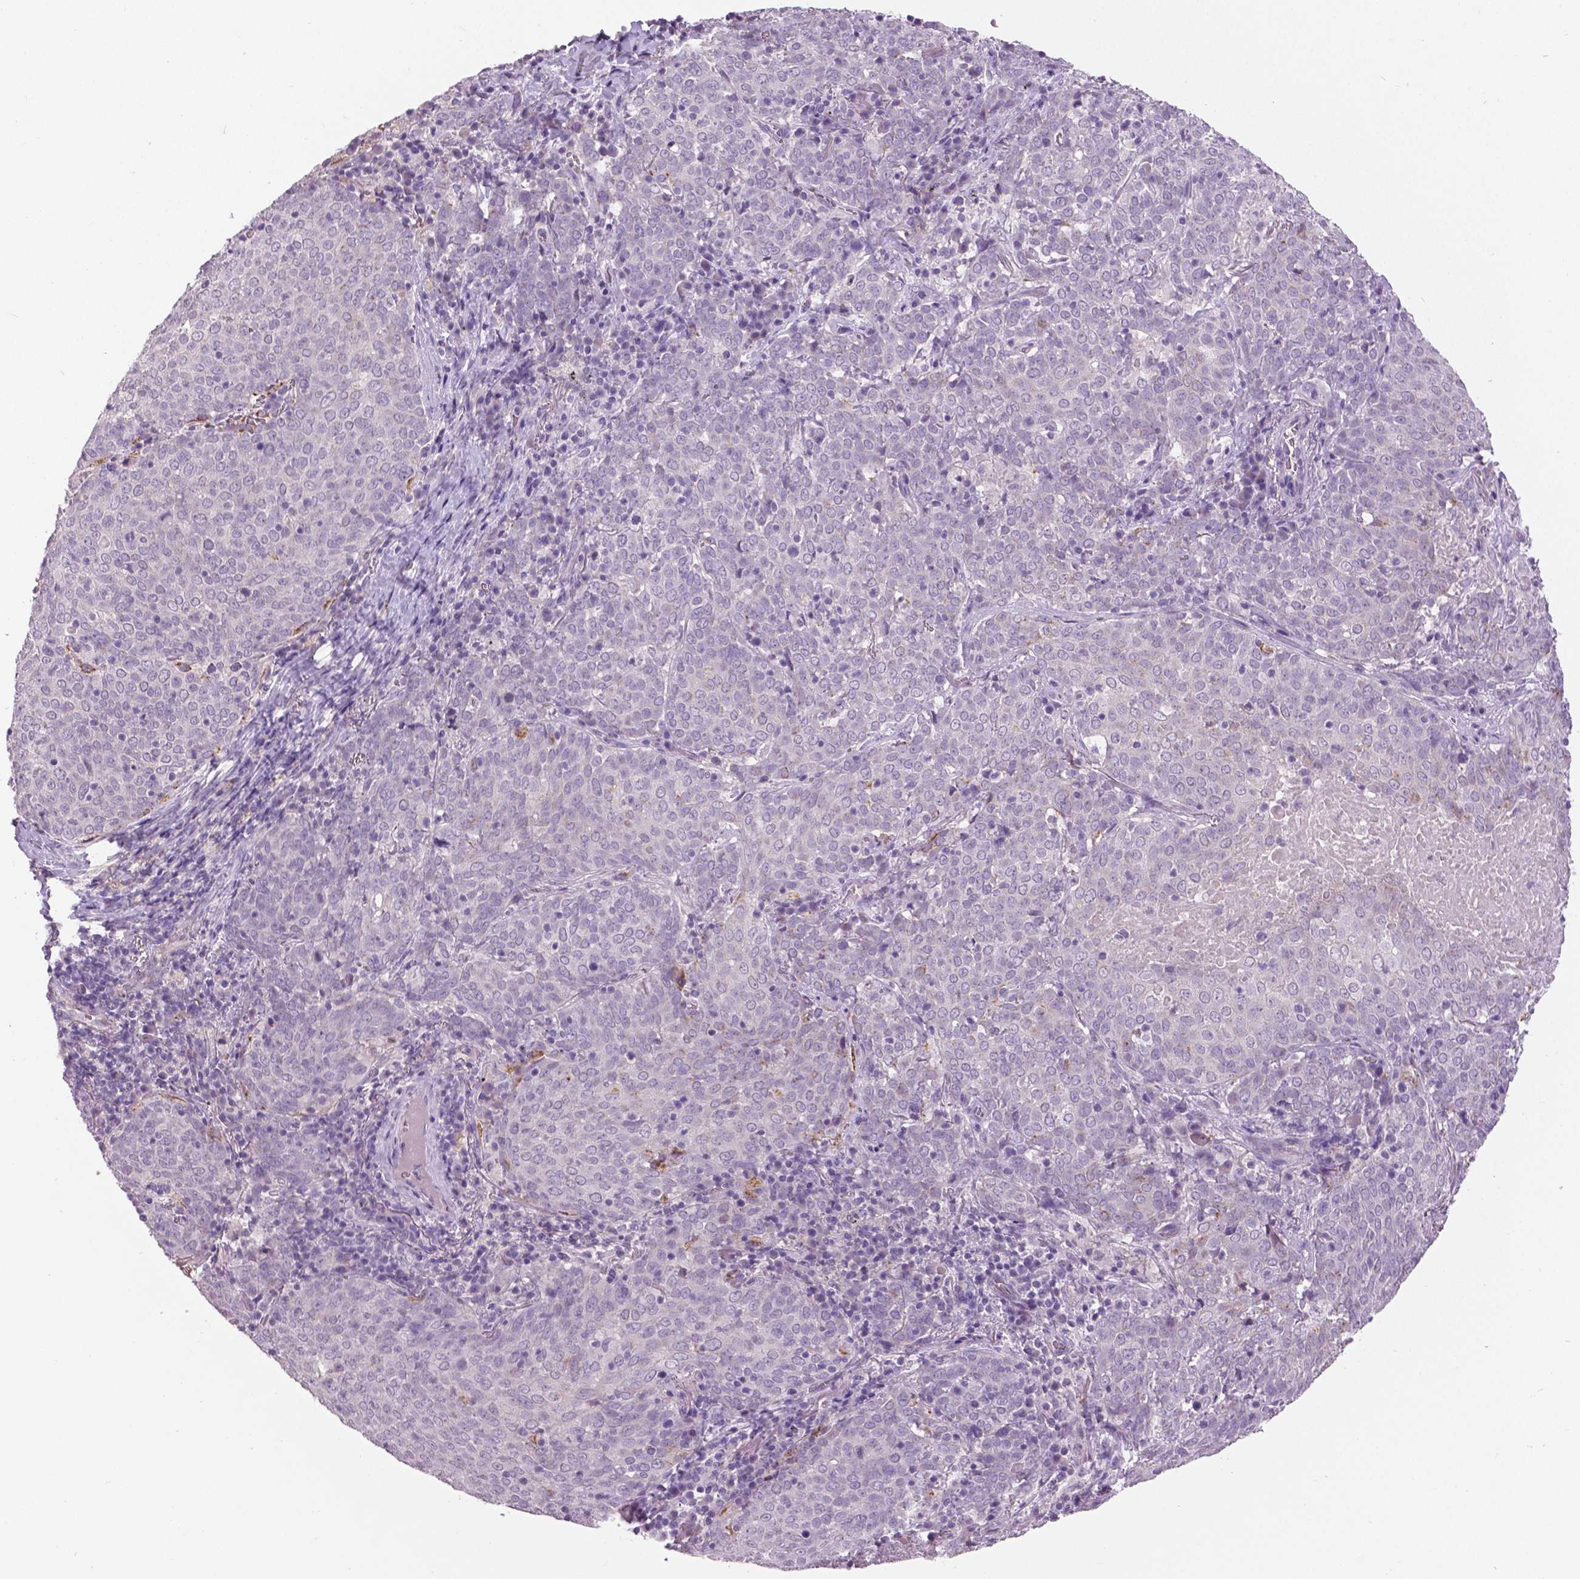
{"staining": {"intensity": "negative", "quantity": "none", "location": "none"}, "tissue": "lung cancer", "cell_type": "Tumor cells", "image_type": "cancer", "snomed": [{"axis": "morphology", "description": "Squamous cell carcinoma, NOS"}, {"axis": "topography", "description": "Lung"}], "caption": "Immunohistochemical staining of lung cancer demonstrates no significant staining in tumor cells.", "gene": "GRIN2A", "patient": {"sex": "male", "age": 82}}